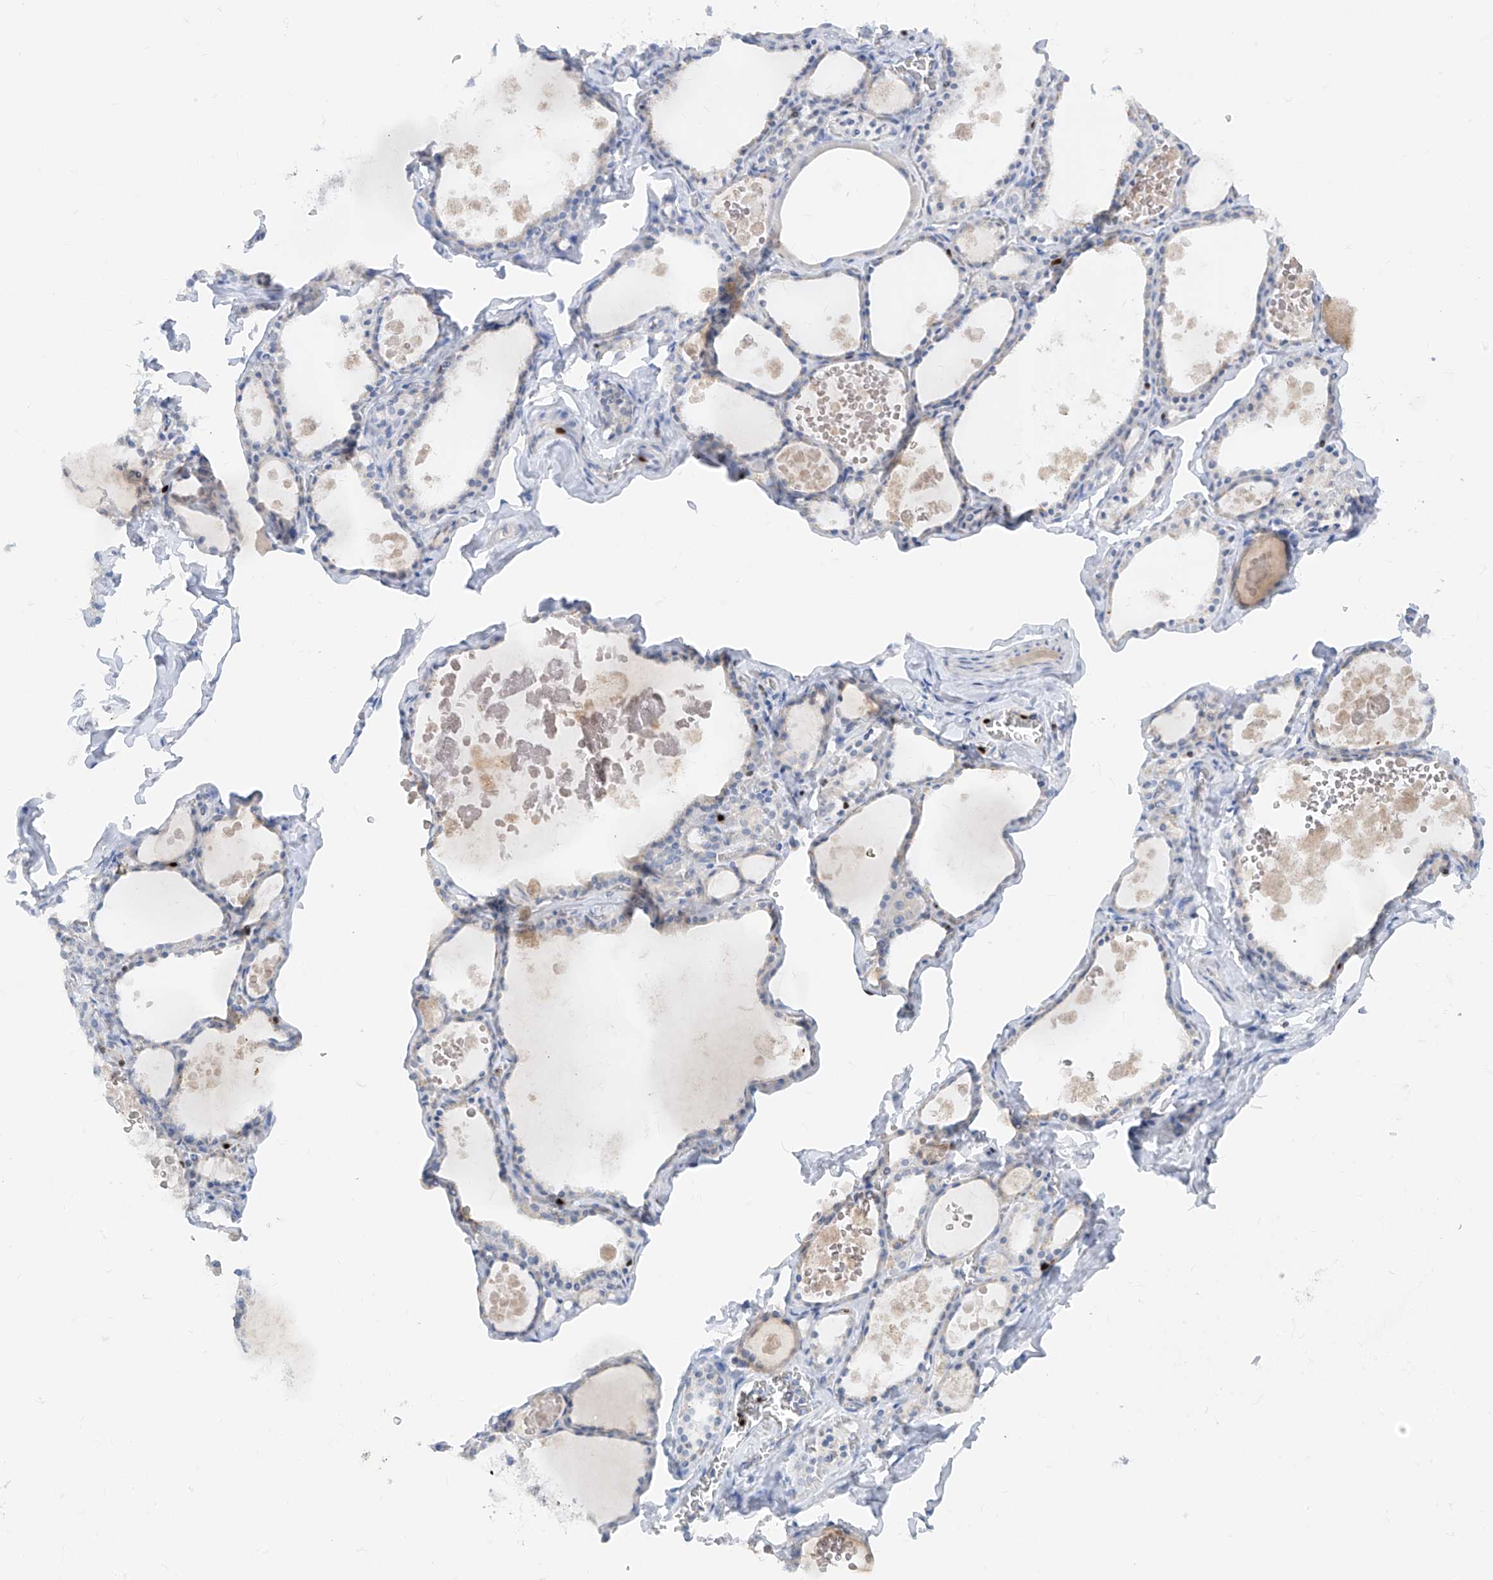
{"staining": {"intensity": "negative", "quantity": "none", "location": "none"}, "tissue": "thyroid gland", "cell_type": "Glandular cells", "image_type": "normal", "snomed": [{"axis": "morphology", "description": "Normal tissue, NOS"}, {"axis": "topography", "description": "Thyroid gland"}], "caption": "Protein analysis of normal thyroid gland shows no significant positivity in glandular cells. (DAB (3,3'-diaminobenzidine) IHC with hematoxylin counter stain).", "gene": "TBX21", "patient": {"sex": "male", "age": 56}}